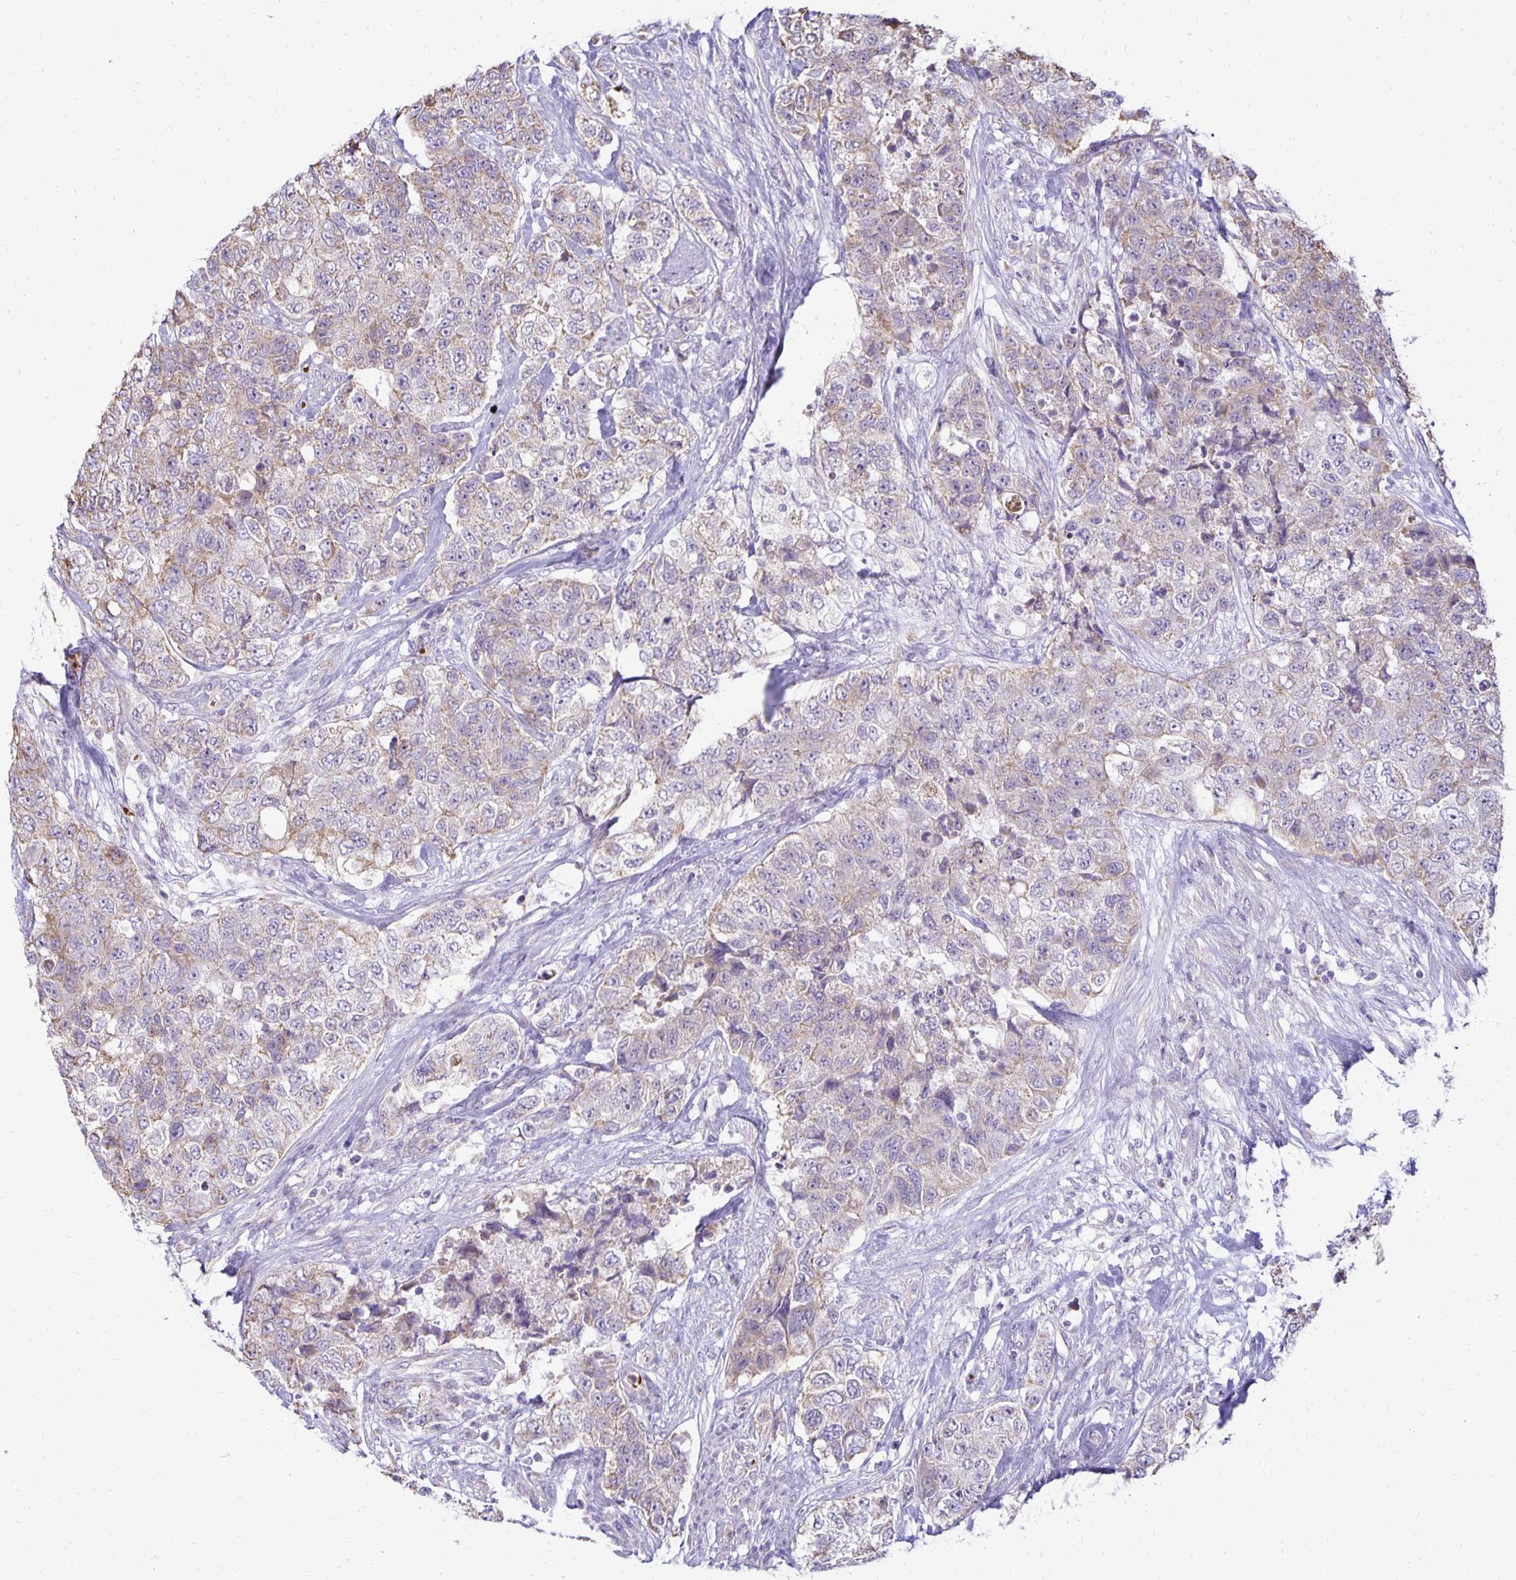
{"staining": {"intensity": "weak", "quantity": "25%-75%", "location": "cytoplasmic/membranous"}, "tissue": "urothelial cancer", "cell_type": "Tumor cells", "image_type": "cancer", "snomed": [{"axis": "morphology", "description": "Urothelial carcinoma, High grade"}, {"axis": "topography", "description": "Urinary bladder"}], "caption": "Human urothelial cancer stained for a protein (brown) demonstrates weak cytoplasmic/membranous positive staining in about 25%-75% of tumor cells.", "gene": "FN3K", "patient": {"sex": "female", "age": 78}}